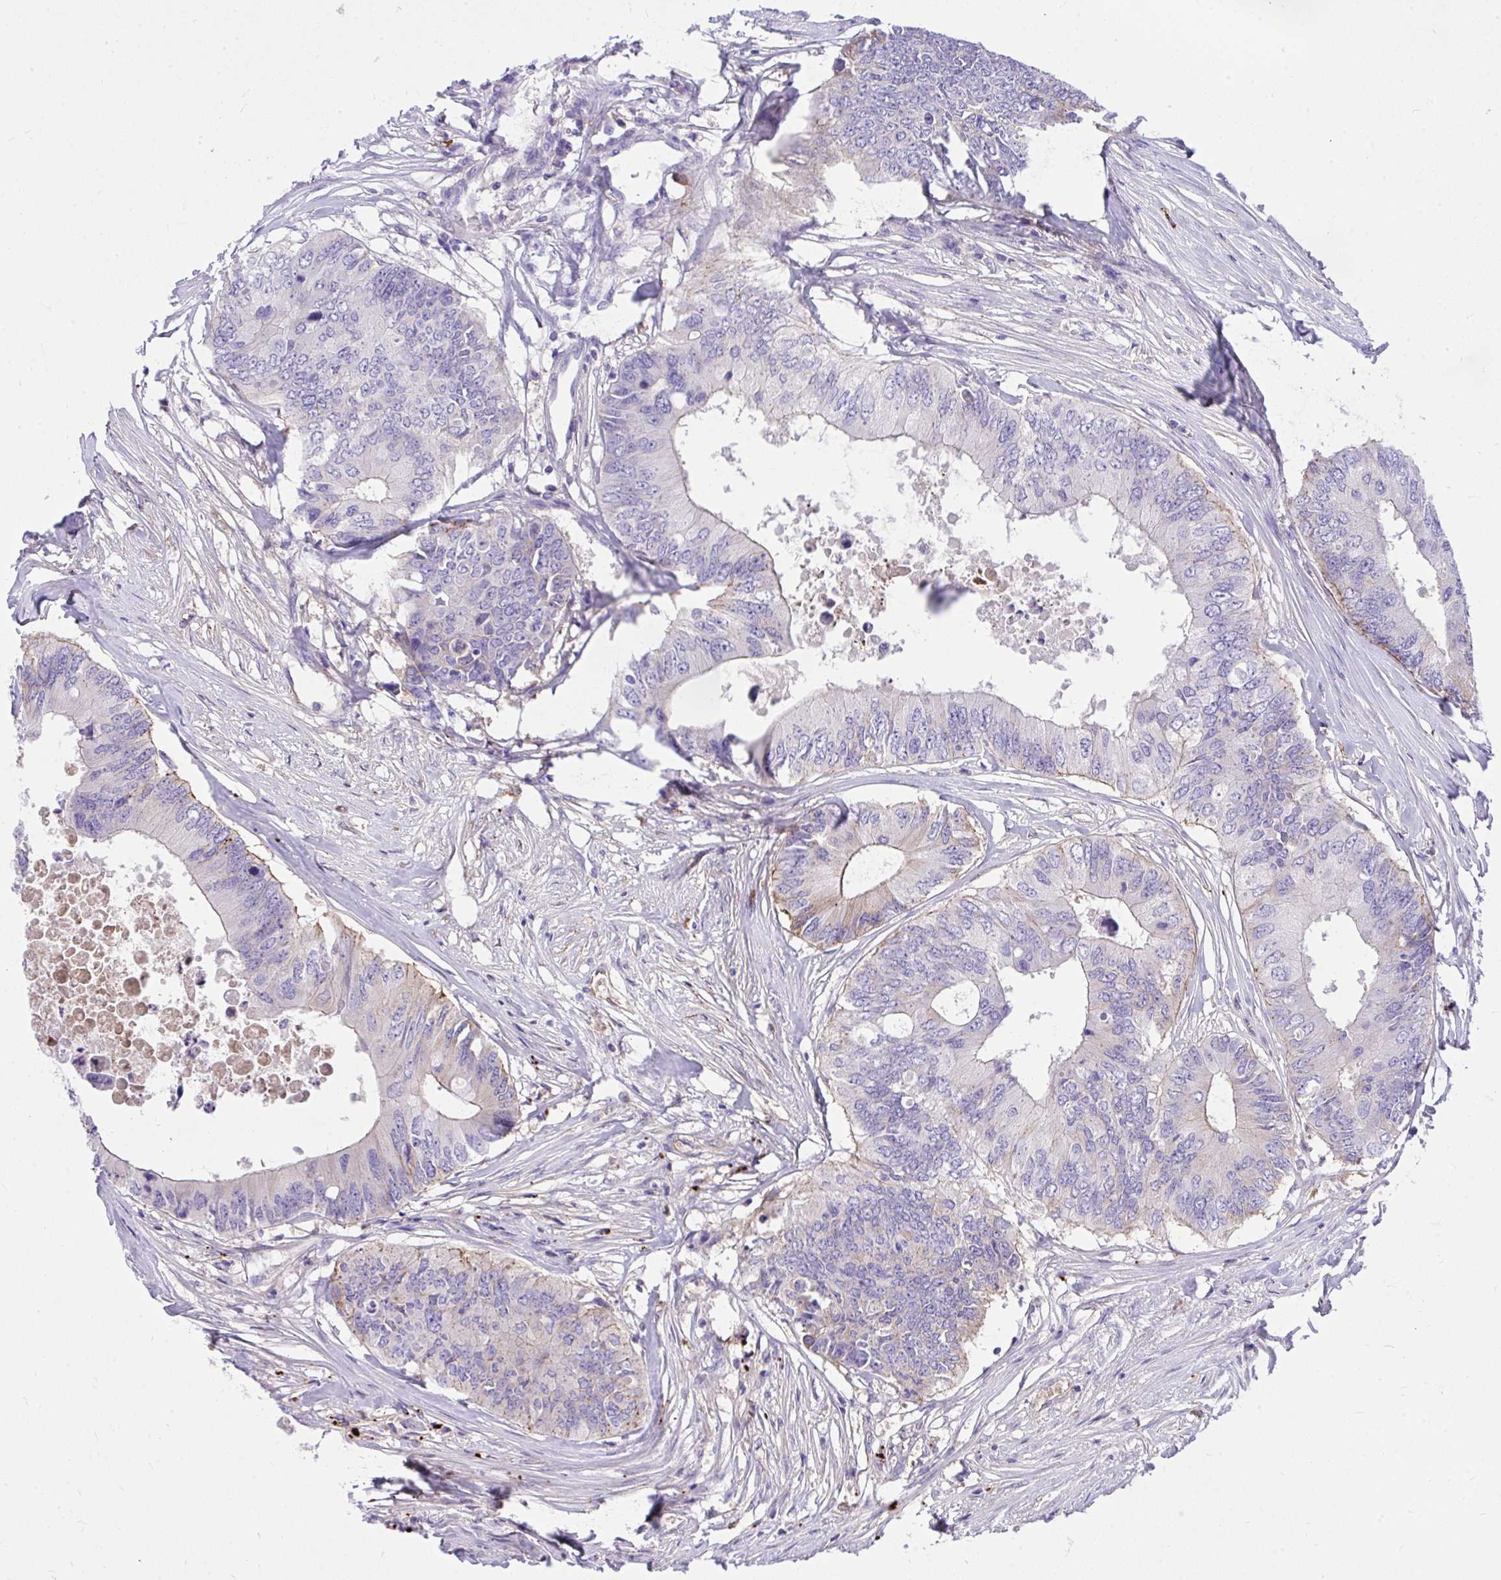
{"staining": {"intensity": "weak", "quantity": "<25%", "location": "cytoplasmic/membranous"}, "tissue": "colorectal cancer", "cell_type": "Tumor cells", "image_type": "cancer", "snomed": [{"axis": "morphology", "description": "Adenocarcinoma, NOS"}, {"axis": "topography", "description": "Colon"}], "caption": "The histopathology image displays no staining of tumor cells in colorectal adenocarcinoma.", "gene": "HRG", "patient": {"sex": "male", "age": 71}}